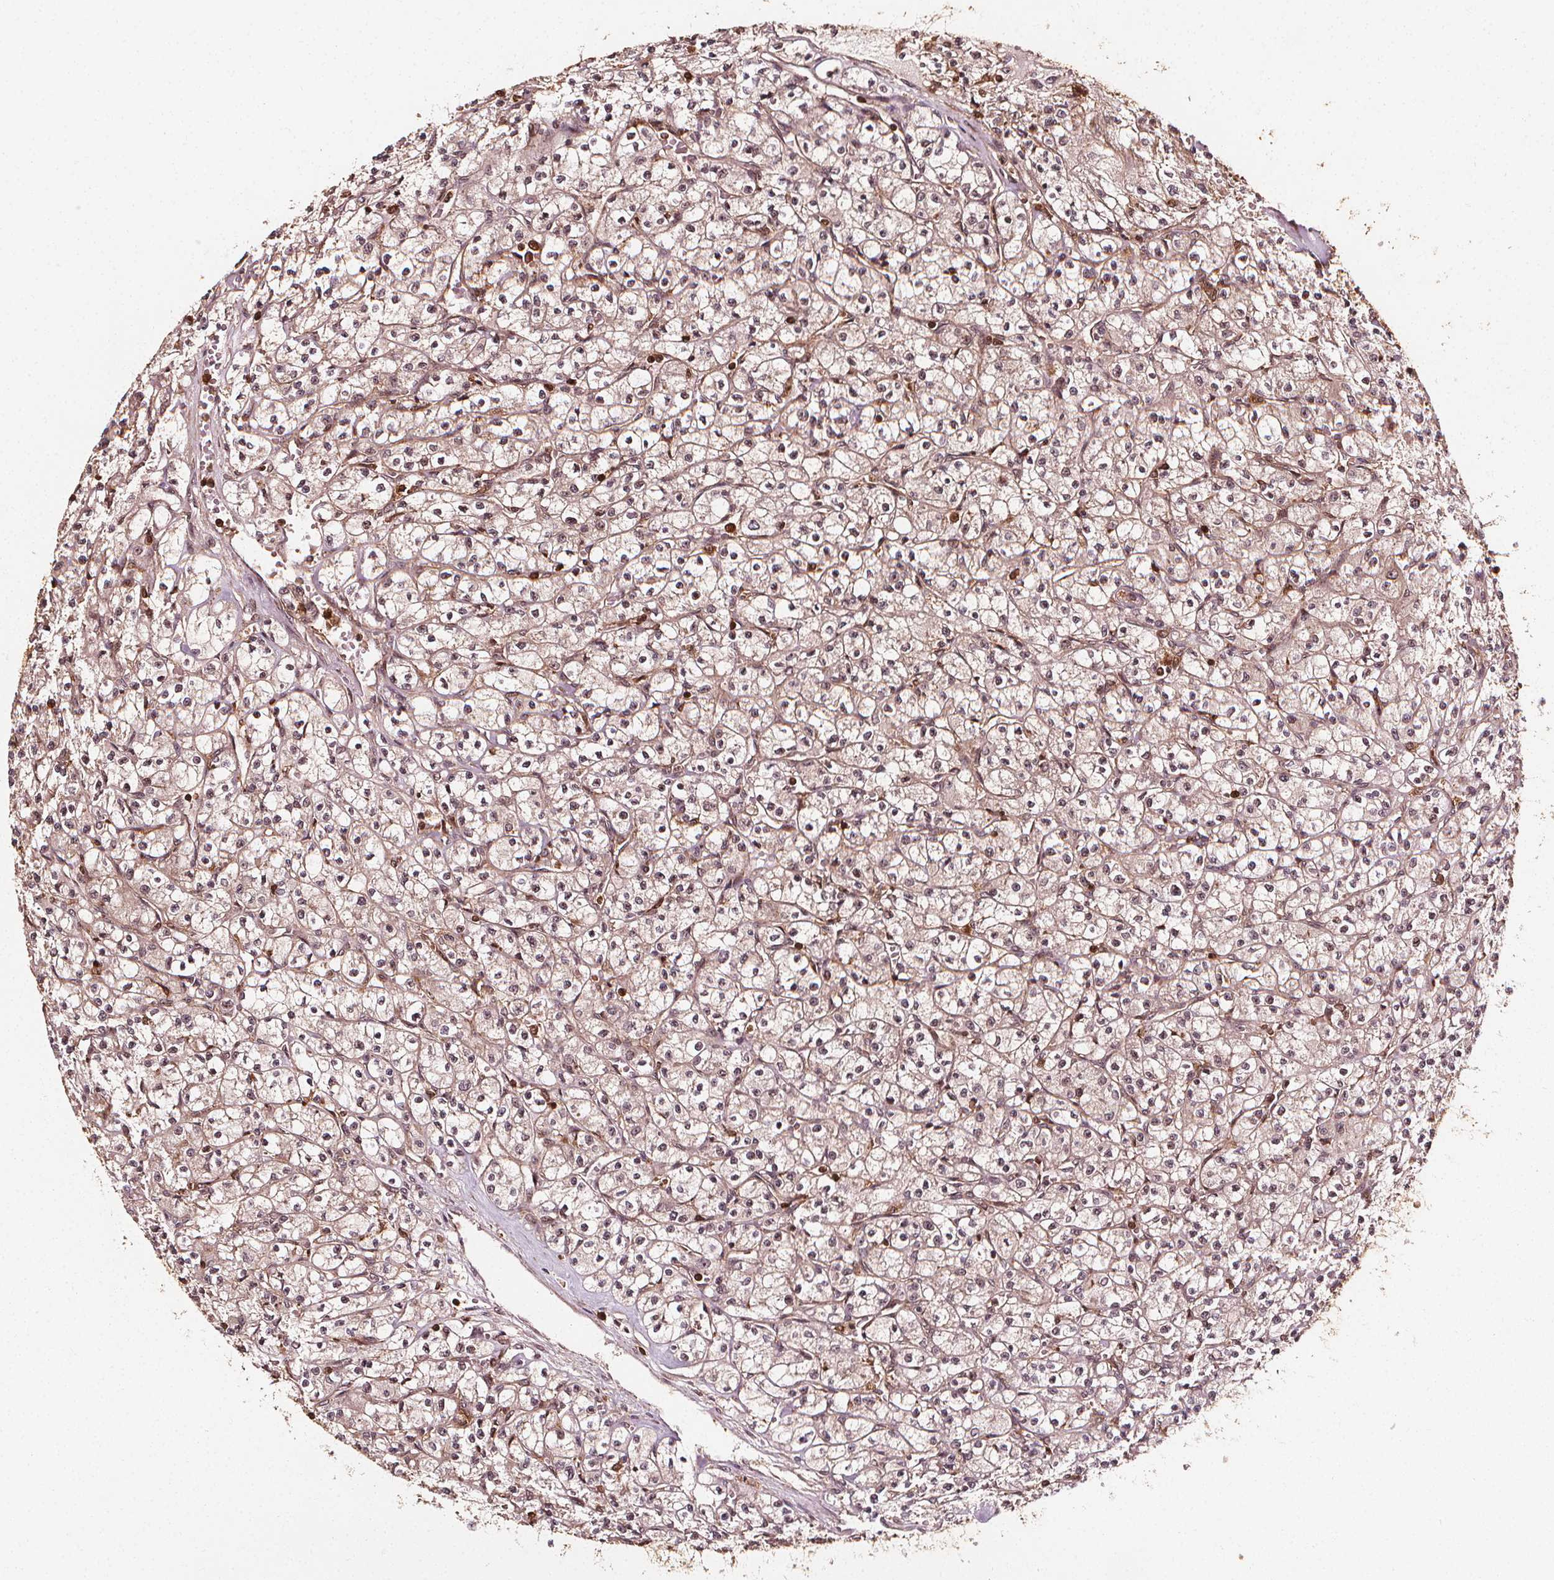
{"staining": {"intensity": "moderate", "quantity": "25%-75%", "location": "cytoplasmic/membranous,nuclear"}, "tissue": "renal cancer", "cell_type": "Tumor cells", "image_type": "cancer", "snomed": [{"axis": "morphology", "description": "Adenocarcinoma, NOS"}, {"axis": "topography", "description": "Kidney"}], "caption": "Immunohistochemical staining of human renal cancer demonstrates medium levels of moderate cytoplasmic/membranous and nuclear protein positivity in about 25%-75% of tumor cells. (Brightfield microscopy of DAB IHC at high magnification).", "gene": "EXOSC9", "patient": {"sex": "female", "age": 70}}